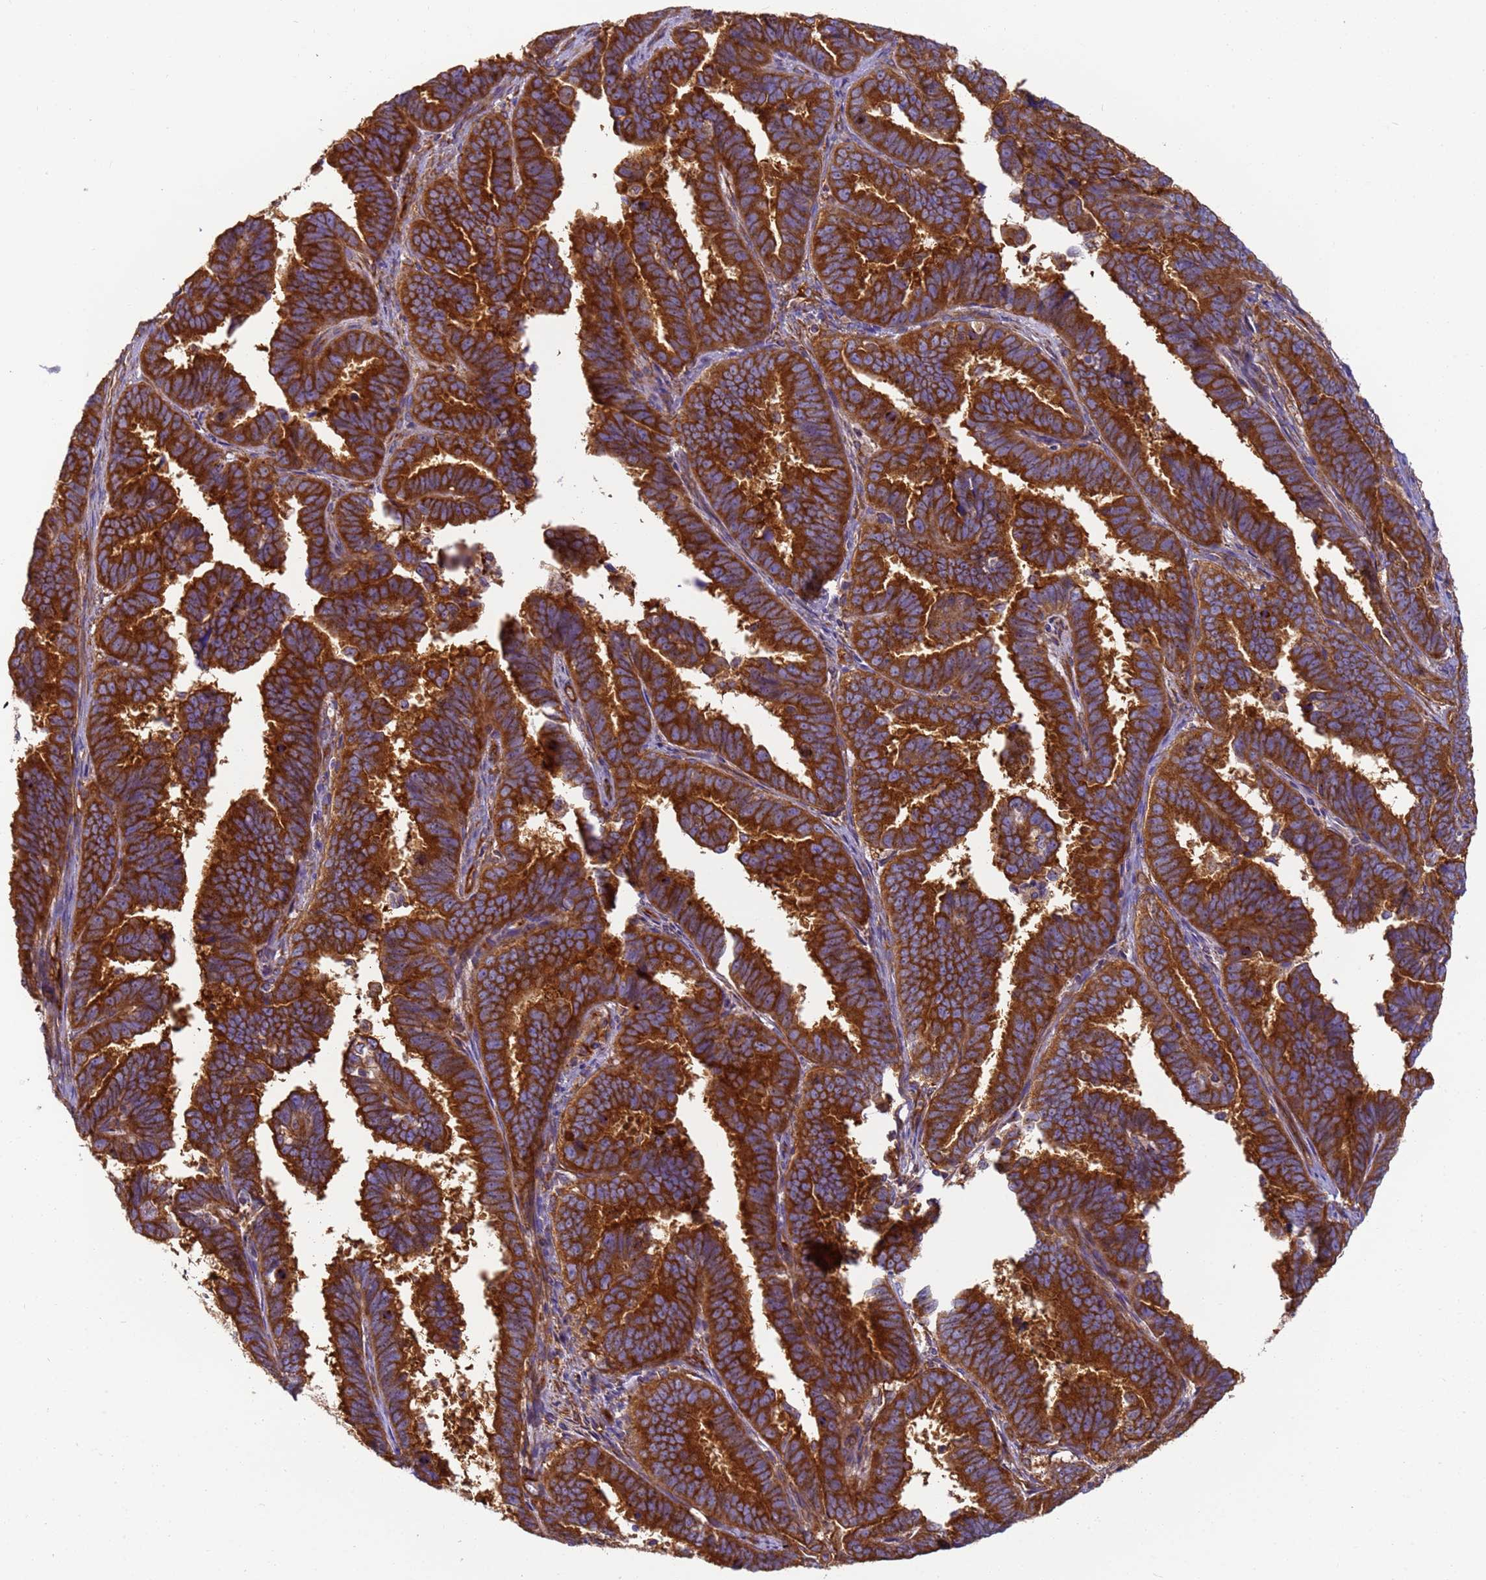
{"staining": {"intensity": "strong", "quantity": ">75%", "location": "cytoplasmic/membranous"}, "tissue": "endometrial cancer", "cell_type": "Tumor cells", "image_type": "cancer", "snomed": [{"axis": "morphology", "description": "Adenocarcinoma, NOS"}, {"axis": "topography", "description": "Endometrium"}], "caption": "Approximately >75% of tumor cells in endometrial adenocarcinoma display strong cytoplasmic/membranous protein expression as visualized by brown immunohistochemical staining.", "gene": "DYNC1I2", "patient": {"sex": "female", "age": 75}}